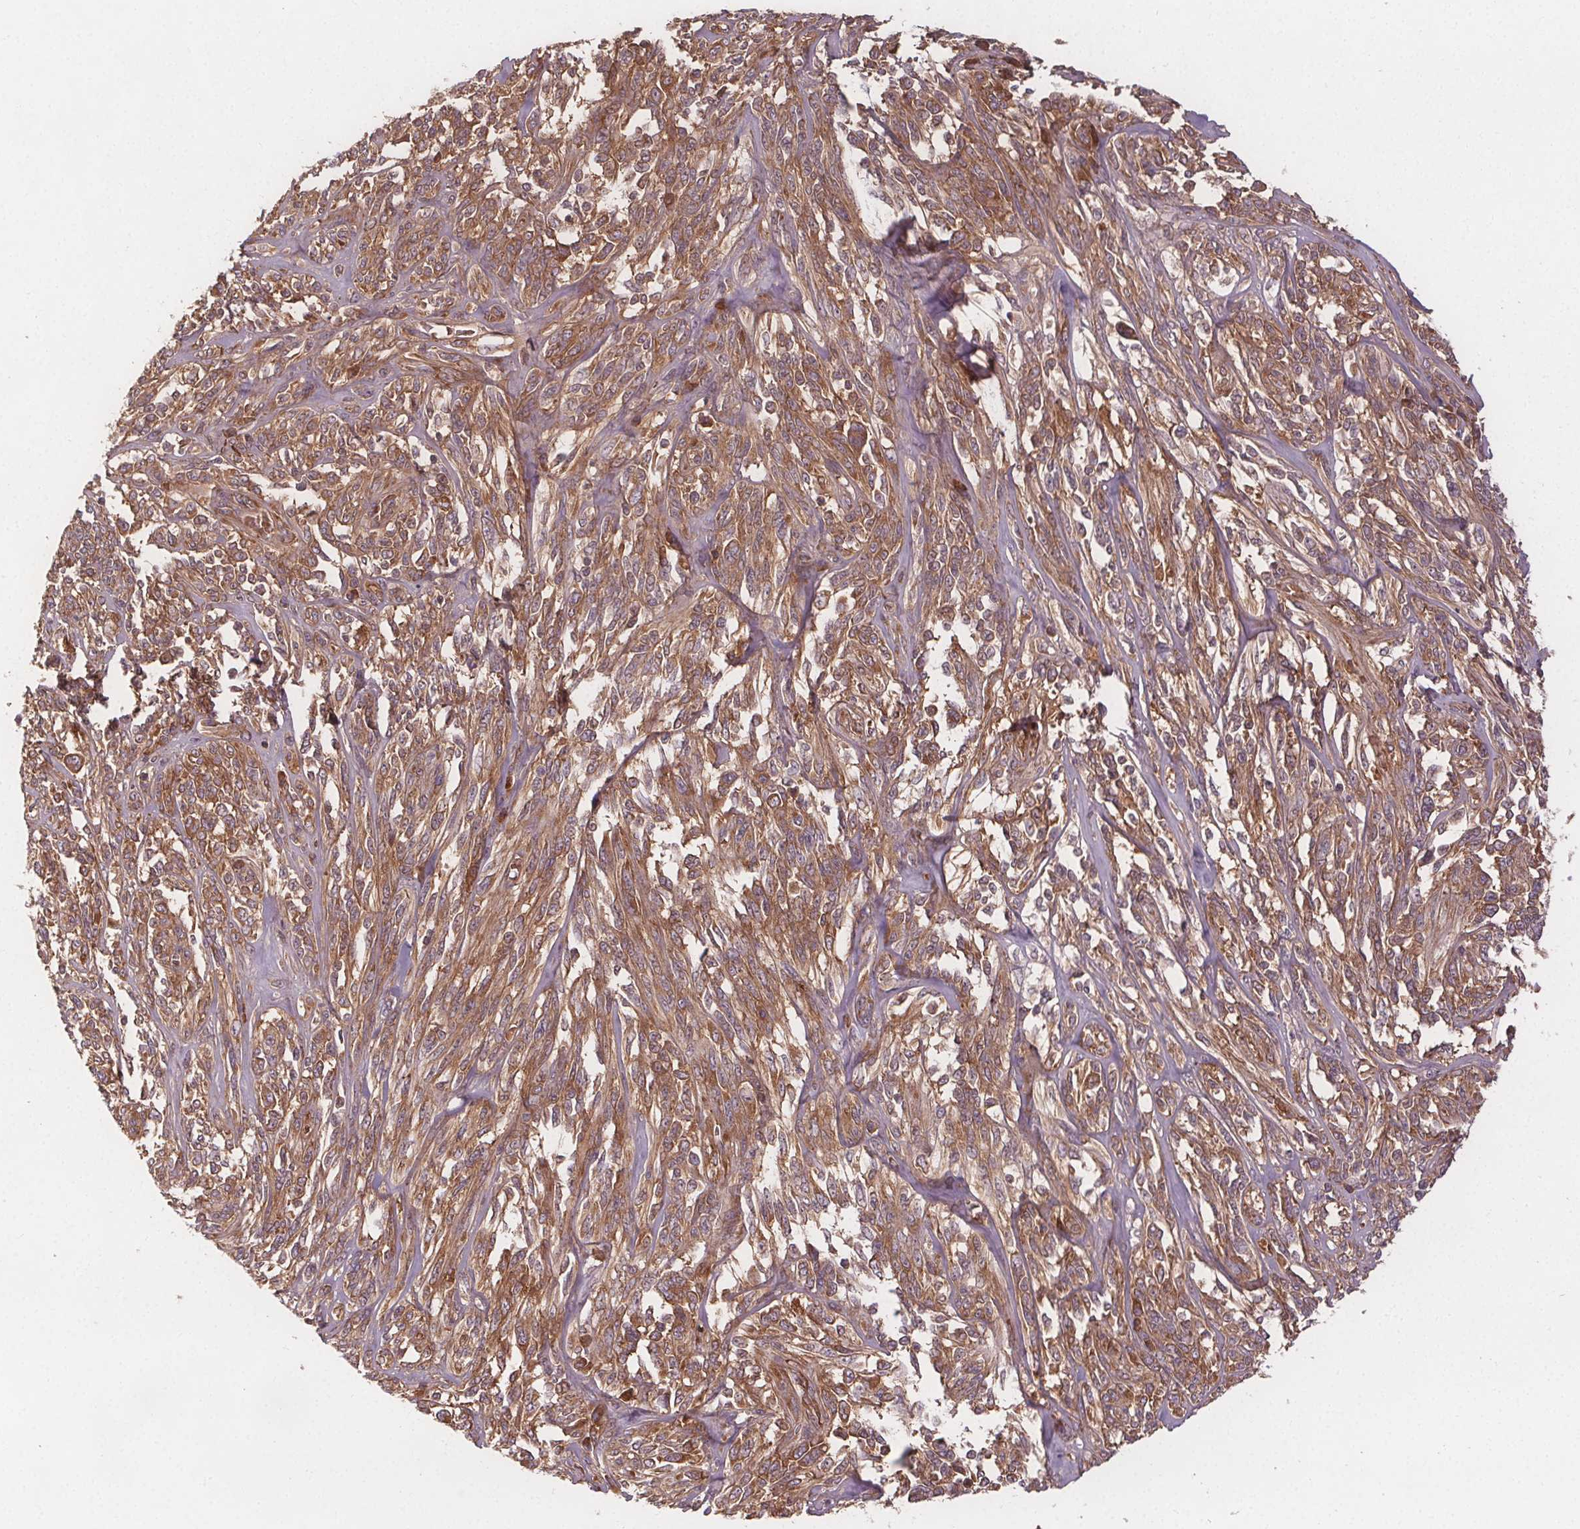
{"staining": {"intensity": "moderate", "quantity": ">75%", "location": "cytoplasmic/membranous"}, "tissue": "melanoma", "cell_type": "Tumor cells", "image_type": "cancer", "snomed": [{"axis": "morphology", "description": "Malignant melanoma, NOS"}, {"axis": "topography", "description": "Skin"}], "caption": "Human malignant melanoma stained for a protein (brown) shows moderate cytoplasmic/membranous positive staining in about >75% of tumor cells.", "gene": "EIF3D", "patient": {"sex": "female", "age": 91}}